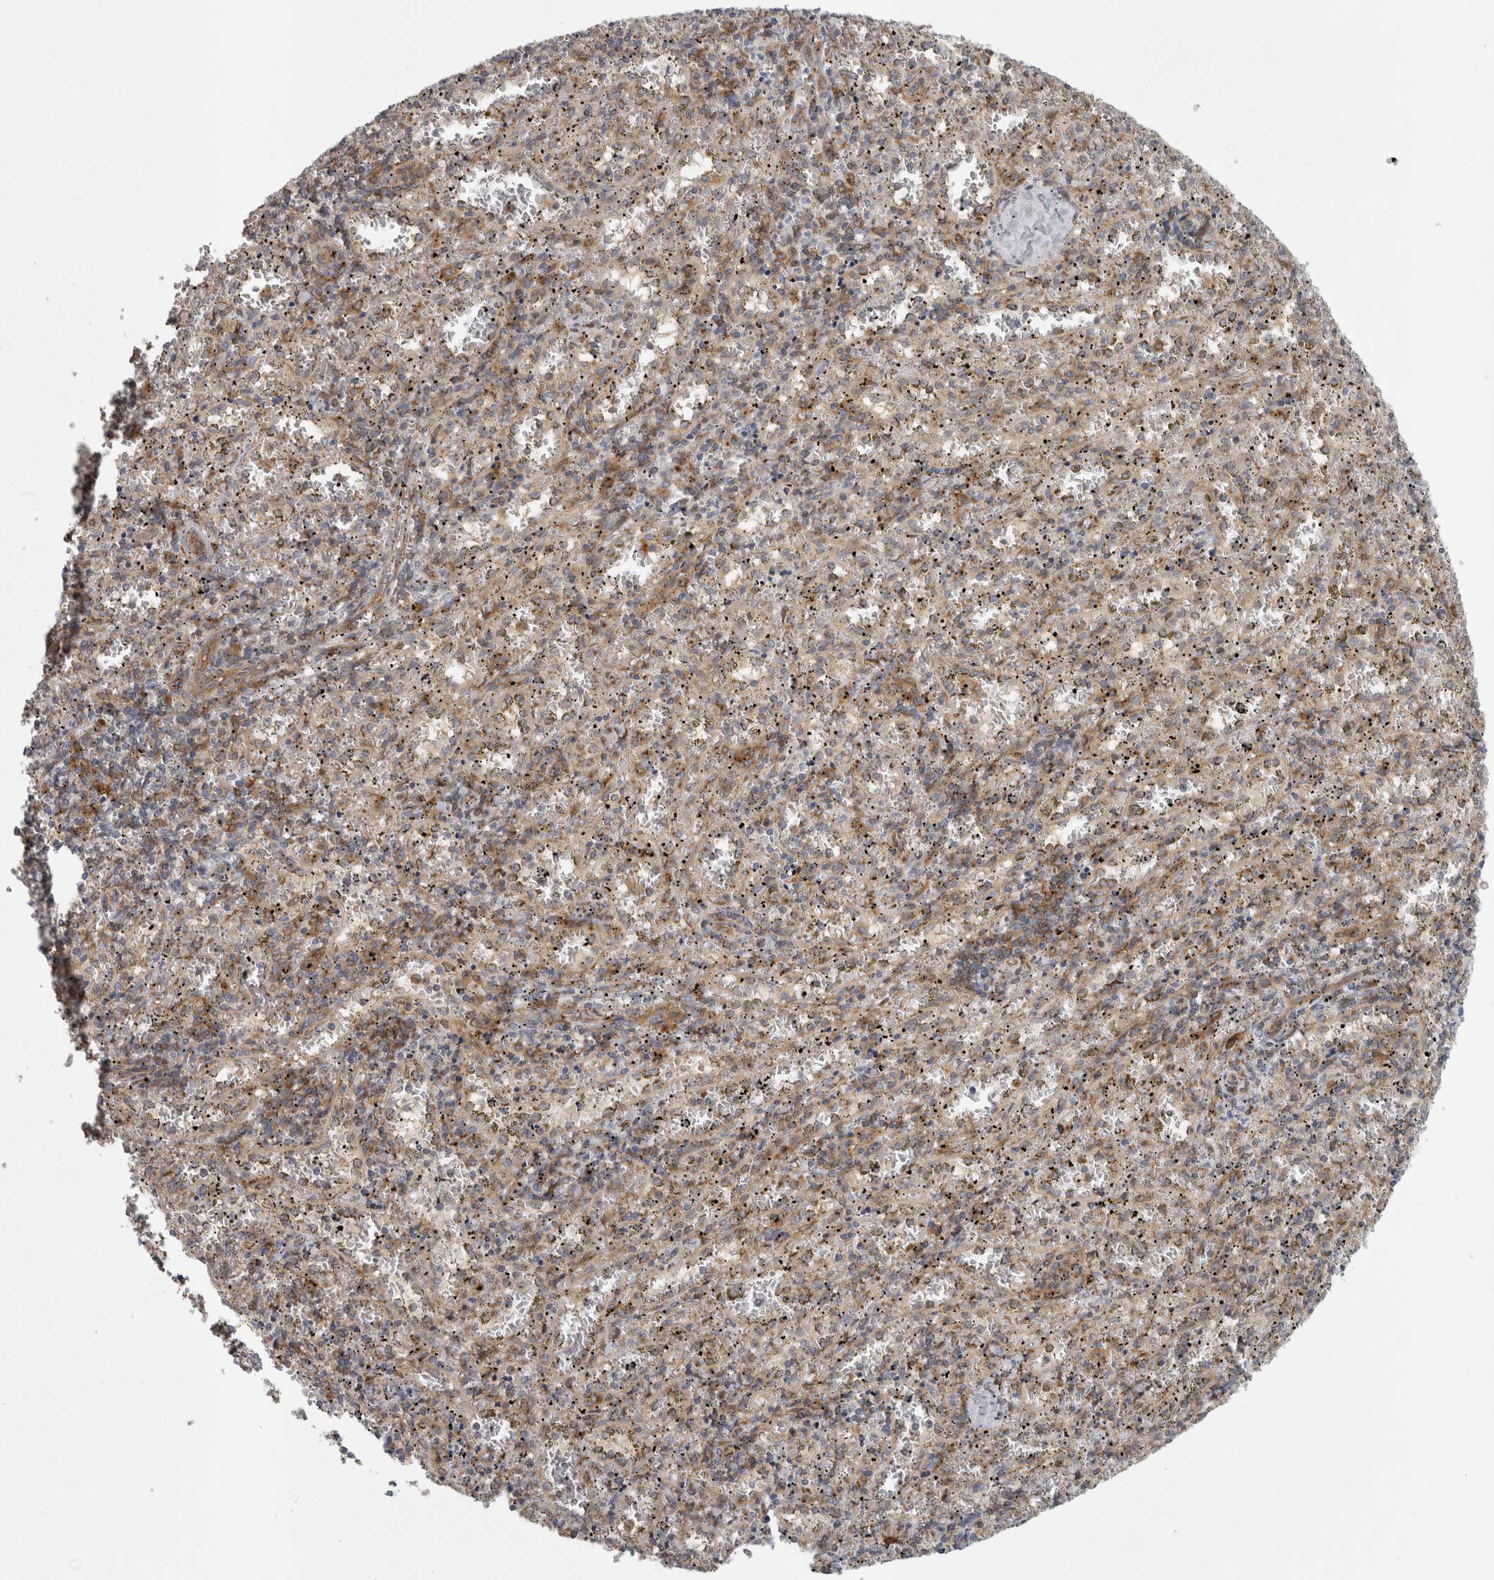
{"staining": {"intensity": "moderate", "quantity": "25%-75%", "location": "cytoplasmic/membranous"}, "tissue": "spleen", "cell_type": "Cells in red pulp", "image_type": "normal", "snomed": [{"axis": "morphology", "description": "Normal tissue, NOS"}, {"axis": "topography", "description": "Spleen"}], "caption": "A brown stain shows moderate cytoplasmic/membranous positivity of a protein in cells in red pulp of normal human spleen. Immunohistochemistry (ihc) stains the protein of interest in brown and the nuclei are stained blue.", "gene": "PEX6", "patient": {"sex": "male", "age": 11}}